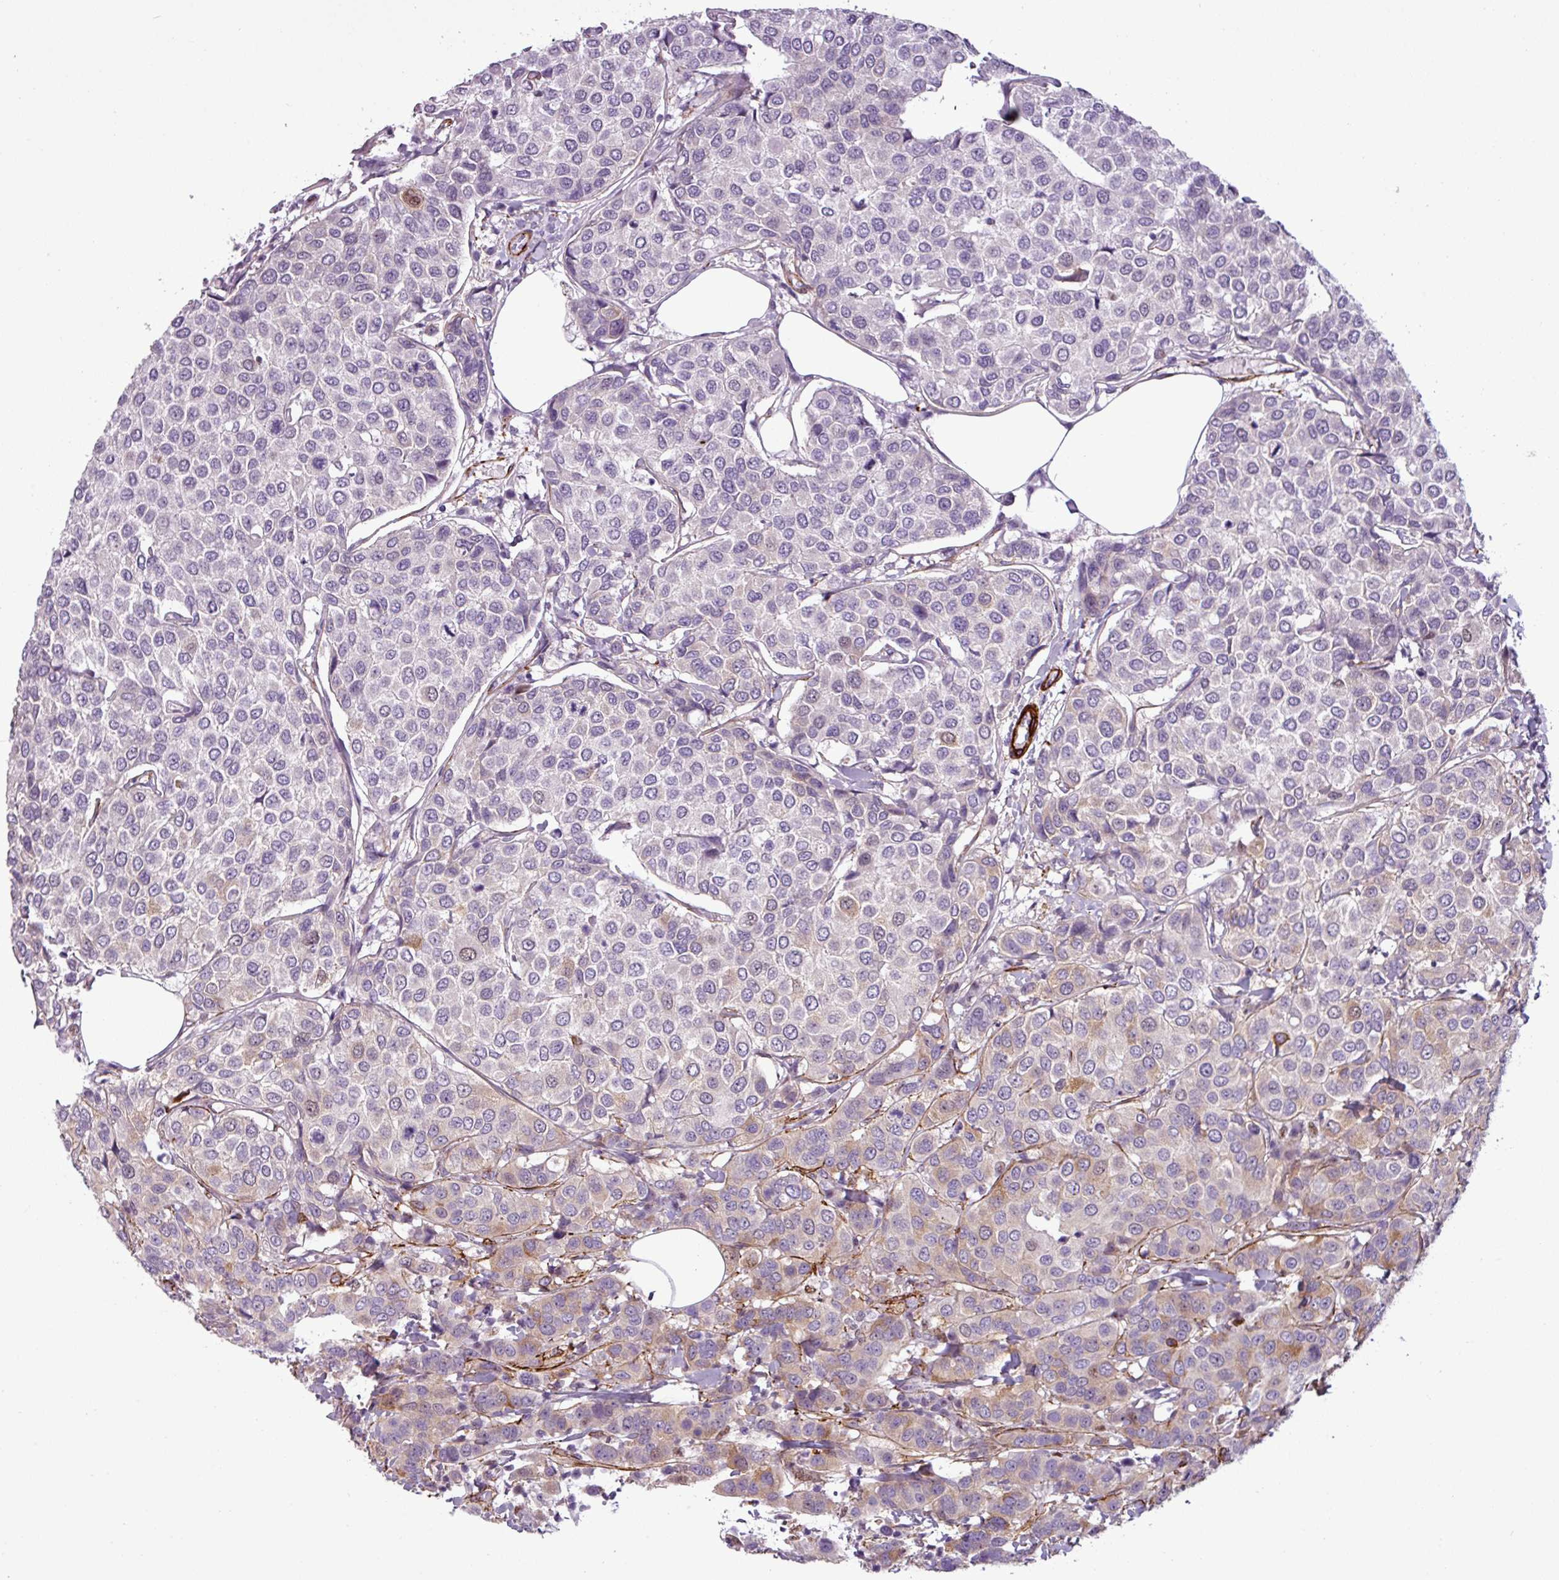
{"staining": {"intensity": "weak", "quantity": "<25%", "location": "cytoplasmic/membranous"}, "tissue": "breast cancer", "cell_type": "Tumor cells", "image_type": "cancer", "snomed": [{"axis": "morphology", "description": "Duct carcinoma"}, {"axis": "topography", "description": "Breast"}], "caption": "This is an IHC histopathology image of human breast invasive ductal carcinoma. There is no positivity in tumor cells.", "gene": "ATP10A", "patient": {"sex": "female", "age": 55}}